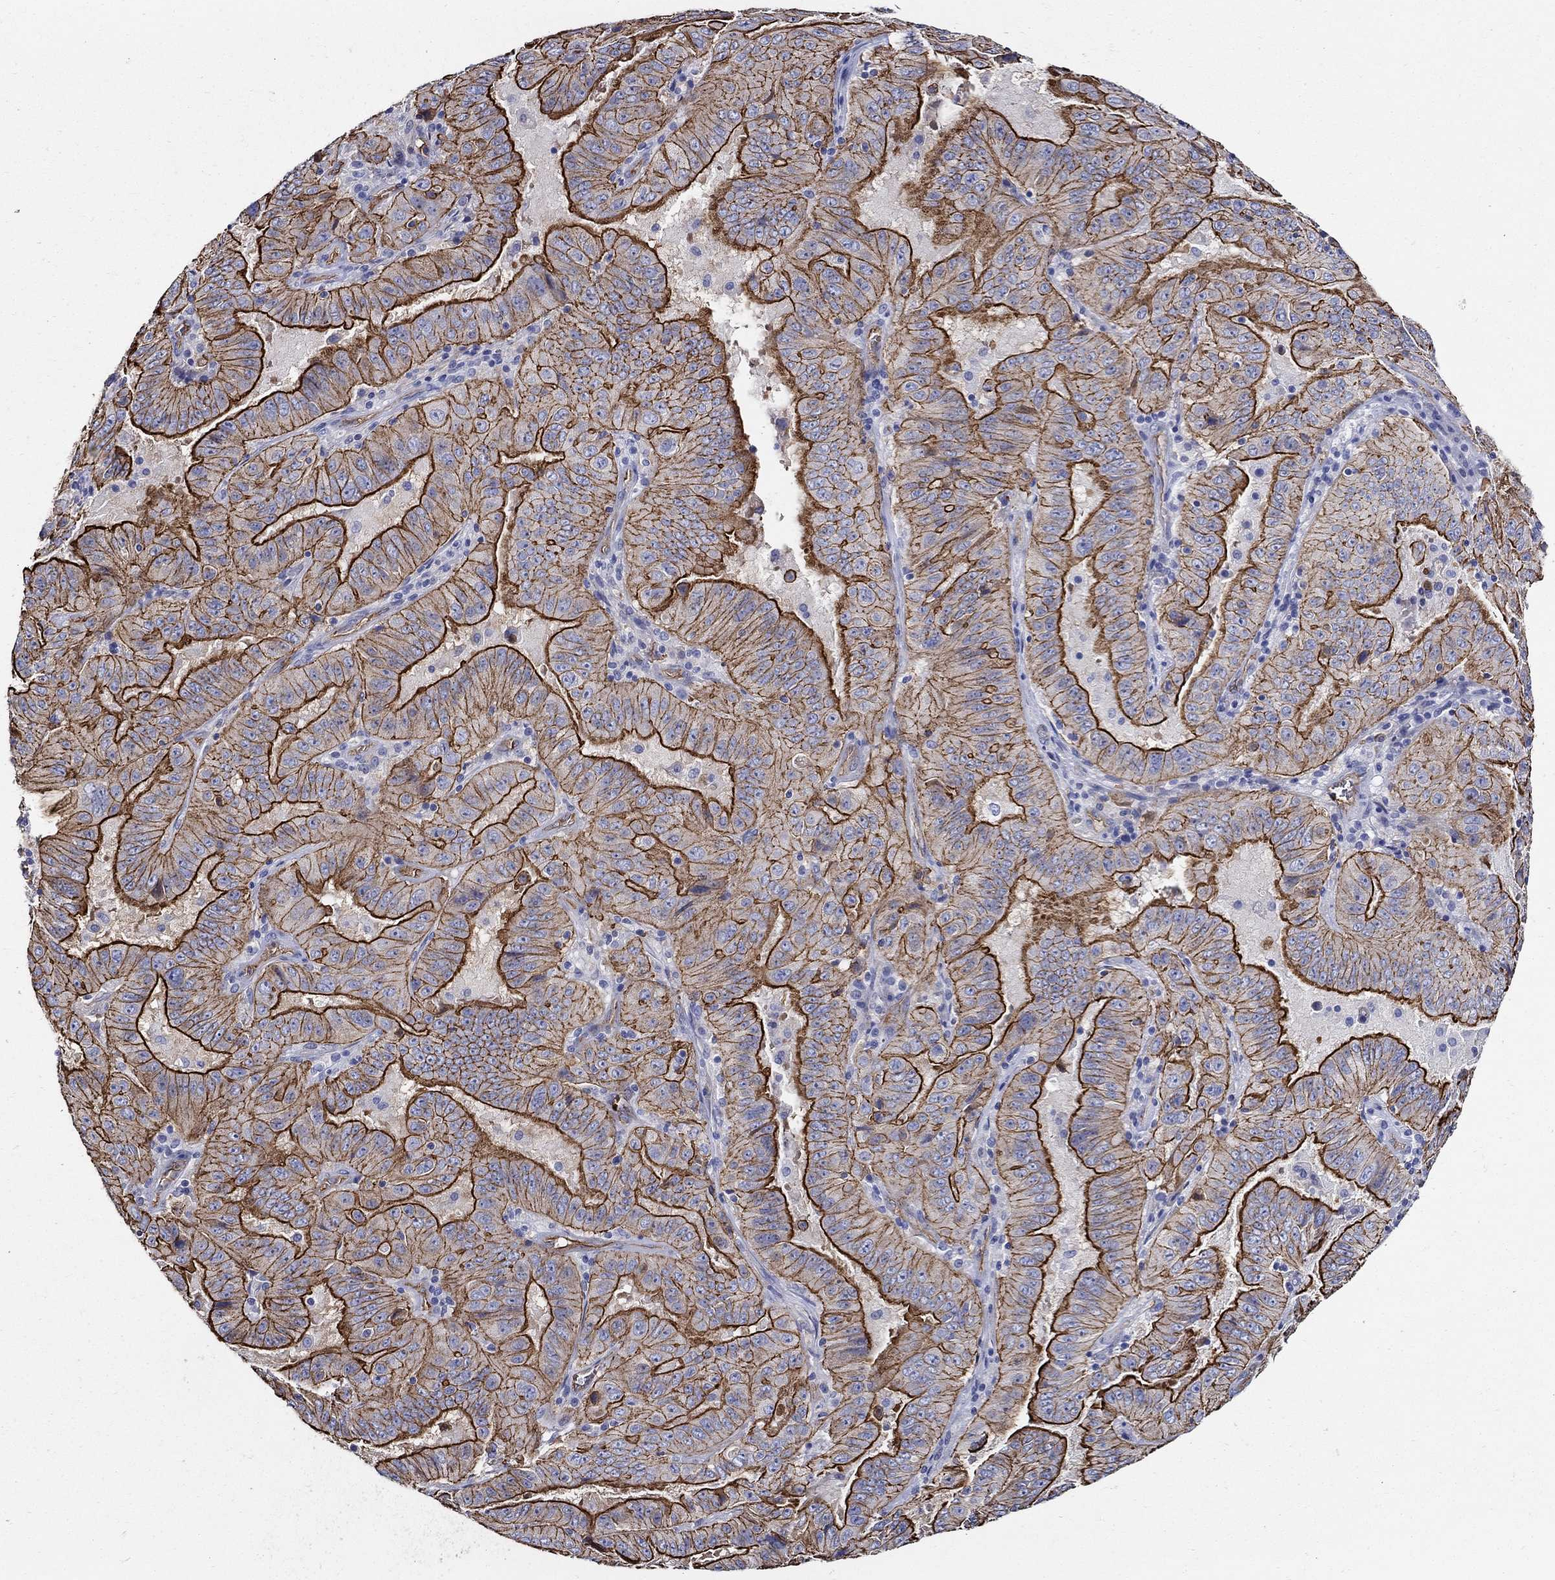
{"staining": {"intensity": "strong", "quantity": ">75%", "location": "cytoplasmic/membranous"}, "tissue": "pancreatic cancer", "cell_type": "Tumor cells", "image_type": "cancer", "snomed": [{"axis": "morphology", "description": "Adenocarcinoma, NOS"}, {"axis": "topography", "description": "Pancreas"}], "caption": "Pancreatic cancer (adenocarcinoma) stained with immunohistochemistry (IHC) demonstrates strong cytoplasmic/membranous positivity in about >75% of tumor cells.", "gene": "APBB3", "patient": {"sex": "male", "age": 63}}